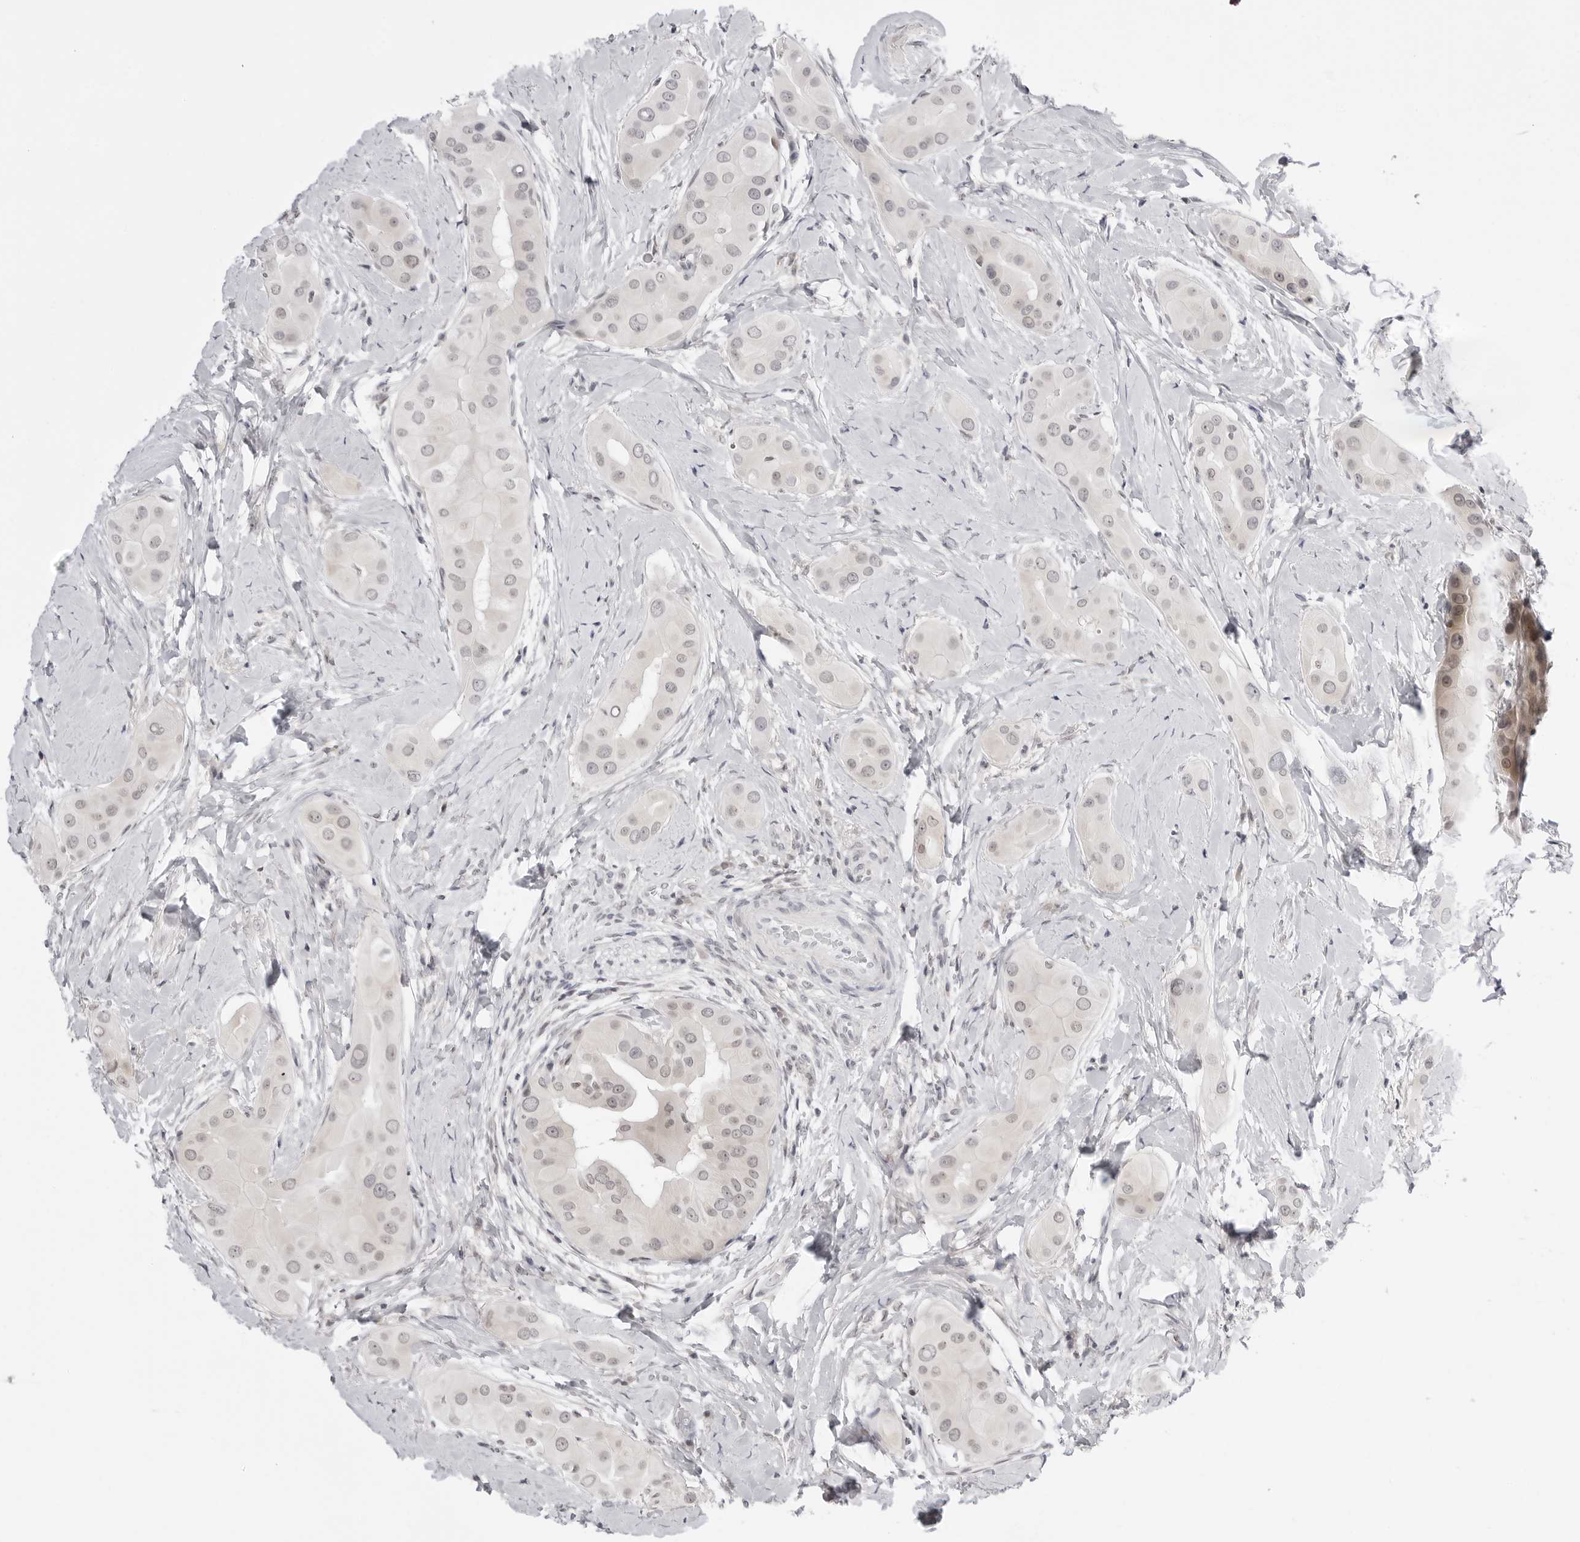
{"staining": {"intensity": "weak", "quantity": "<25%", "location": "cytoplasmic/membranous"}, "tissue": "thyroid cancer", "cell_type": "Tumor cells", "image_type": "cancer", "snomed": [{"axis": "morphology", "description": "Papillary adenocarcinoma, NOS"}, {"axis": "topography", "description": "Thyroid gland"}], "caption": "A high-resolution histopathology image shows IHC staining of papillary adenocarcinoma (thyroid), which demonstrates no significant positivity in tumor cells.", "gene": "PPP2R5C", "patient": {"sex": "male", "age": 33}}